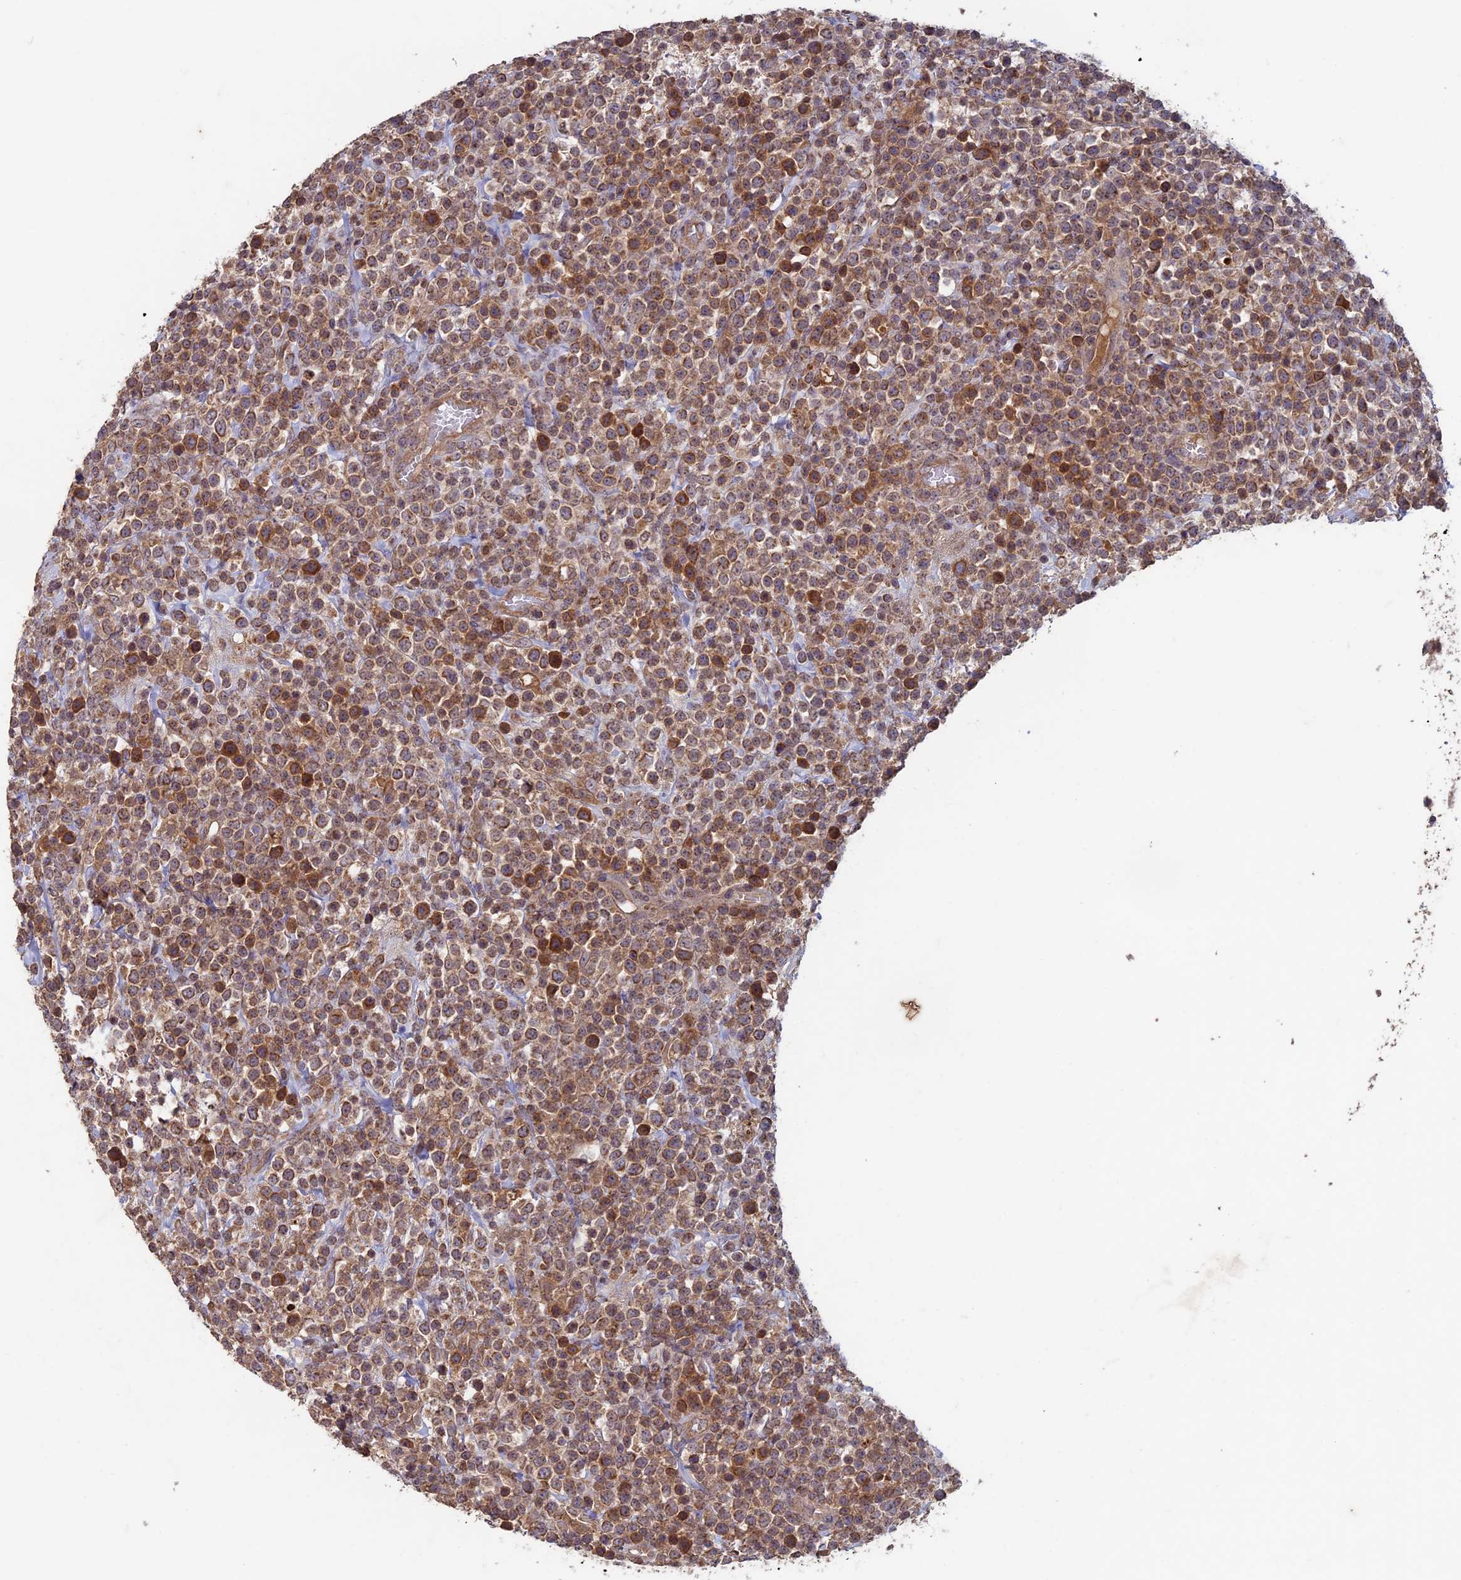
{"staining": {"intensity": "moderate", "quantity": ">75%", "location": "cytoplasmic/membranous"}, "tissue": "lymphoma", "cell_type": "Tumor cells", "image_type": "cancer", "snomed": [{"axis": "morphology", "description": "Malignant lymphoma, non-Hodgkin's type, High grade"}, {"axis": "topography", "description": "Colon"}], "caption": "Immunohistochemistry (IHC) image of human malignant lymphoma, non-Hodgkin's type (high-grade) stained for a protein (brown), which shows medium levels of moderate cytoplasmic/membranous positivity in approximately >75% of tumor cells.", "gene": "RCCD1", "patient": {"sex": "female", "age": 53}}